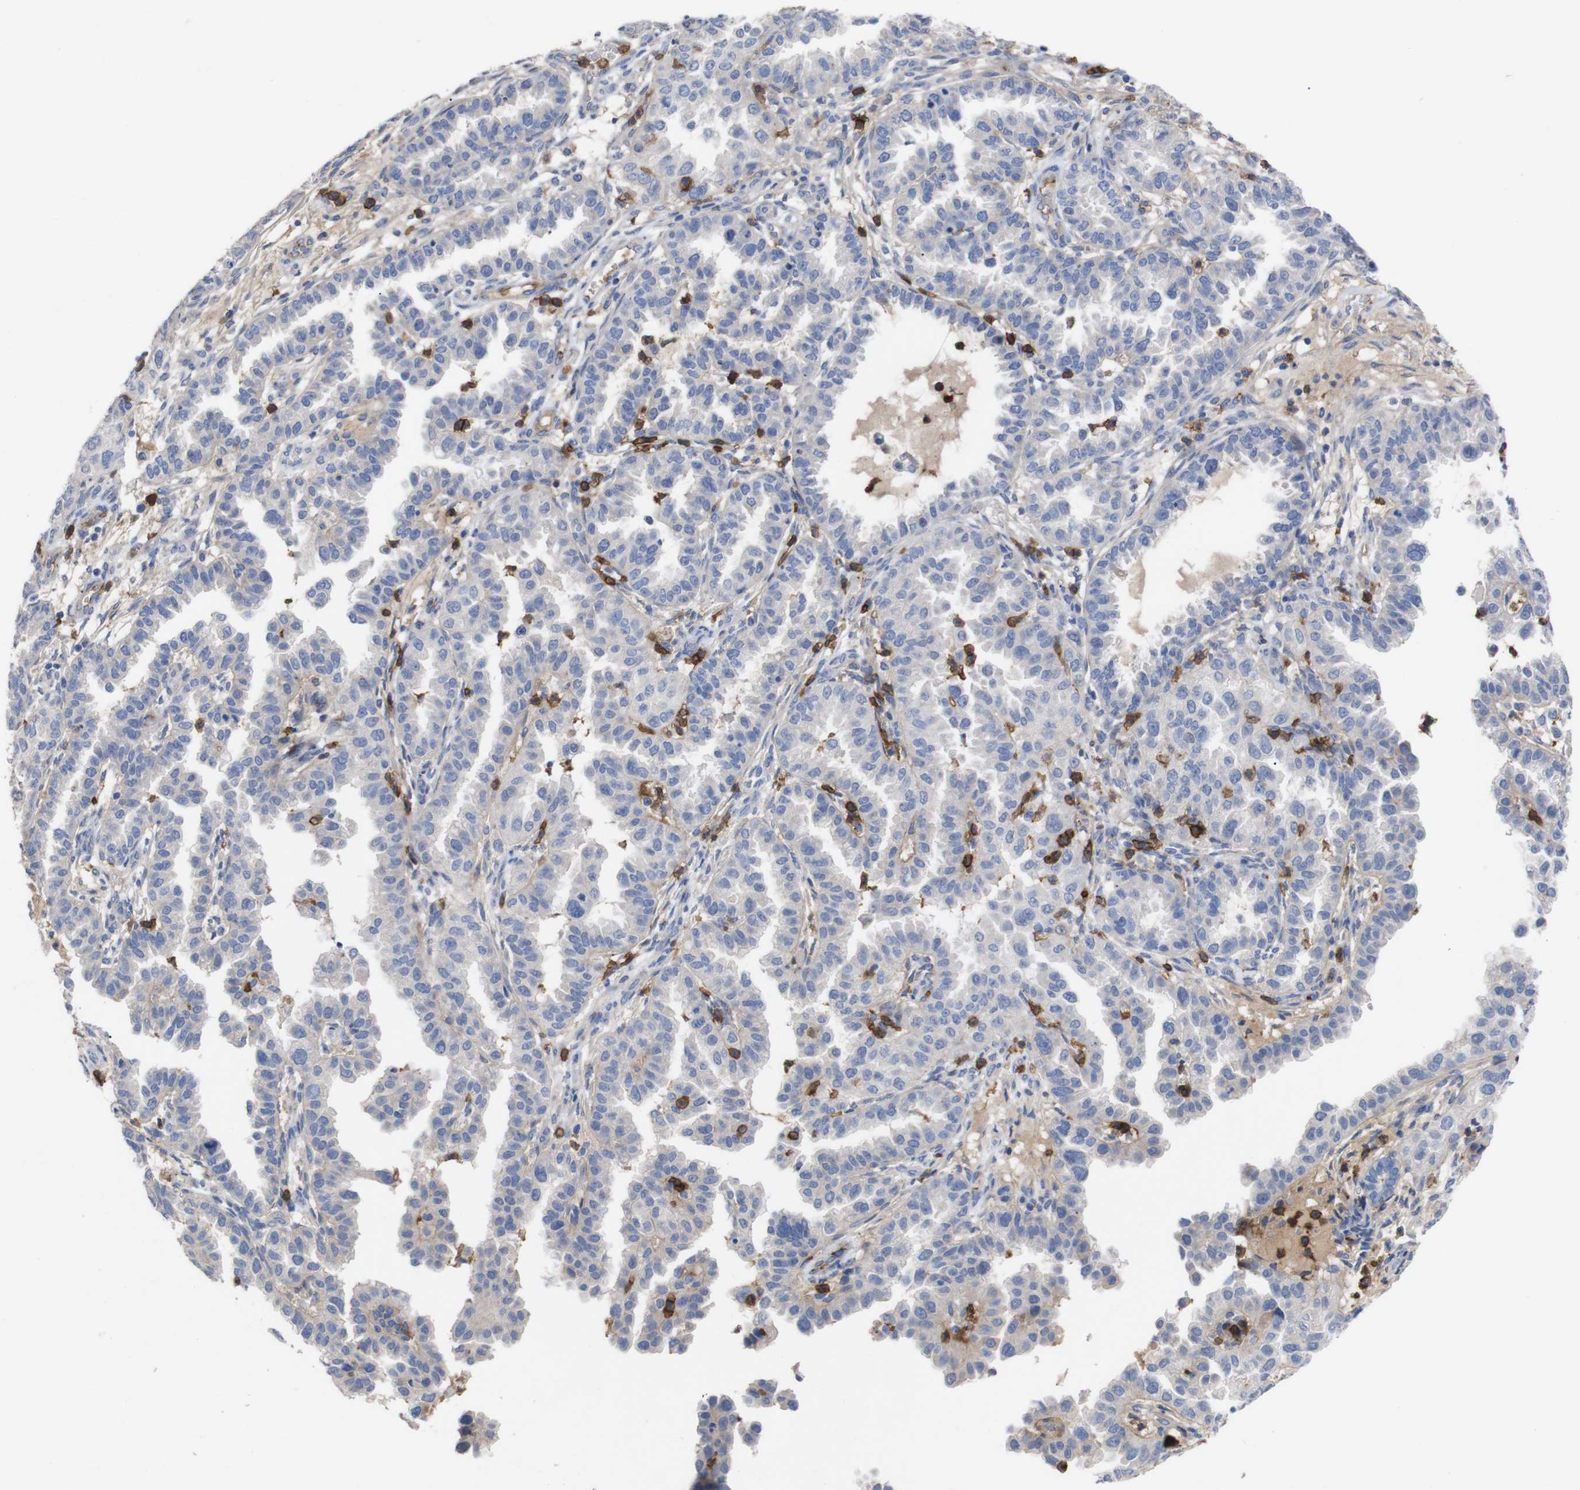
{"staining": {"intensity": "negative", "quantity": "none", "location": "none"}, "tissue": "endometrial cancer", "cell_type": "Tumor cells", "image_type": "cancer", "snomed": [{"axis": "morphology", "description": "Adenocarcinoma, NOS"}, {"axis": "topography", "description": "Endometrium"}], "caption": "Immunohistochemical staining of endometrial cancer demonstrates no significant expression in tumor cells.", "gene": "C5AR1", "patient": {"sex": "female", "age": 85}}